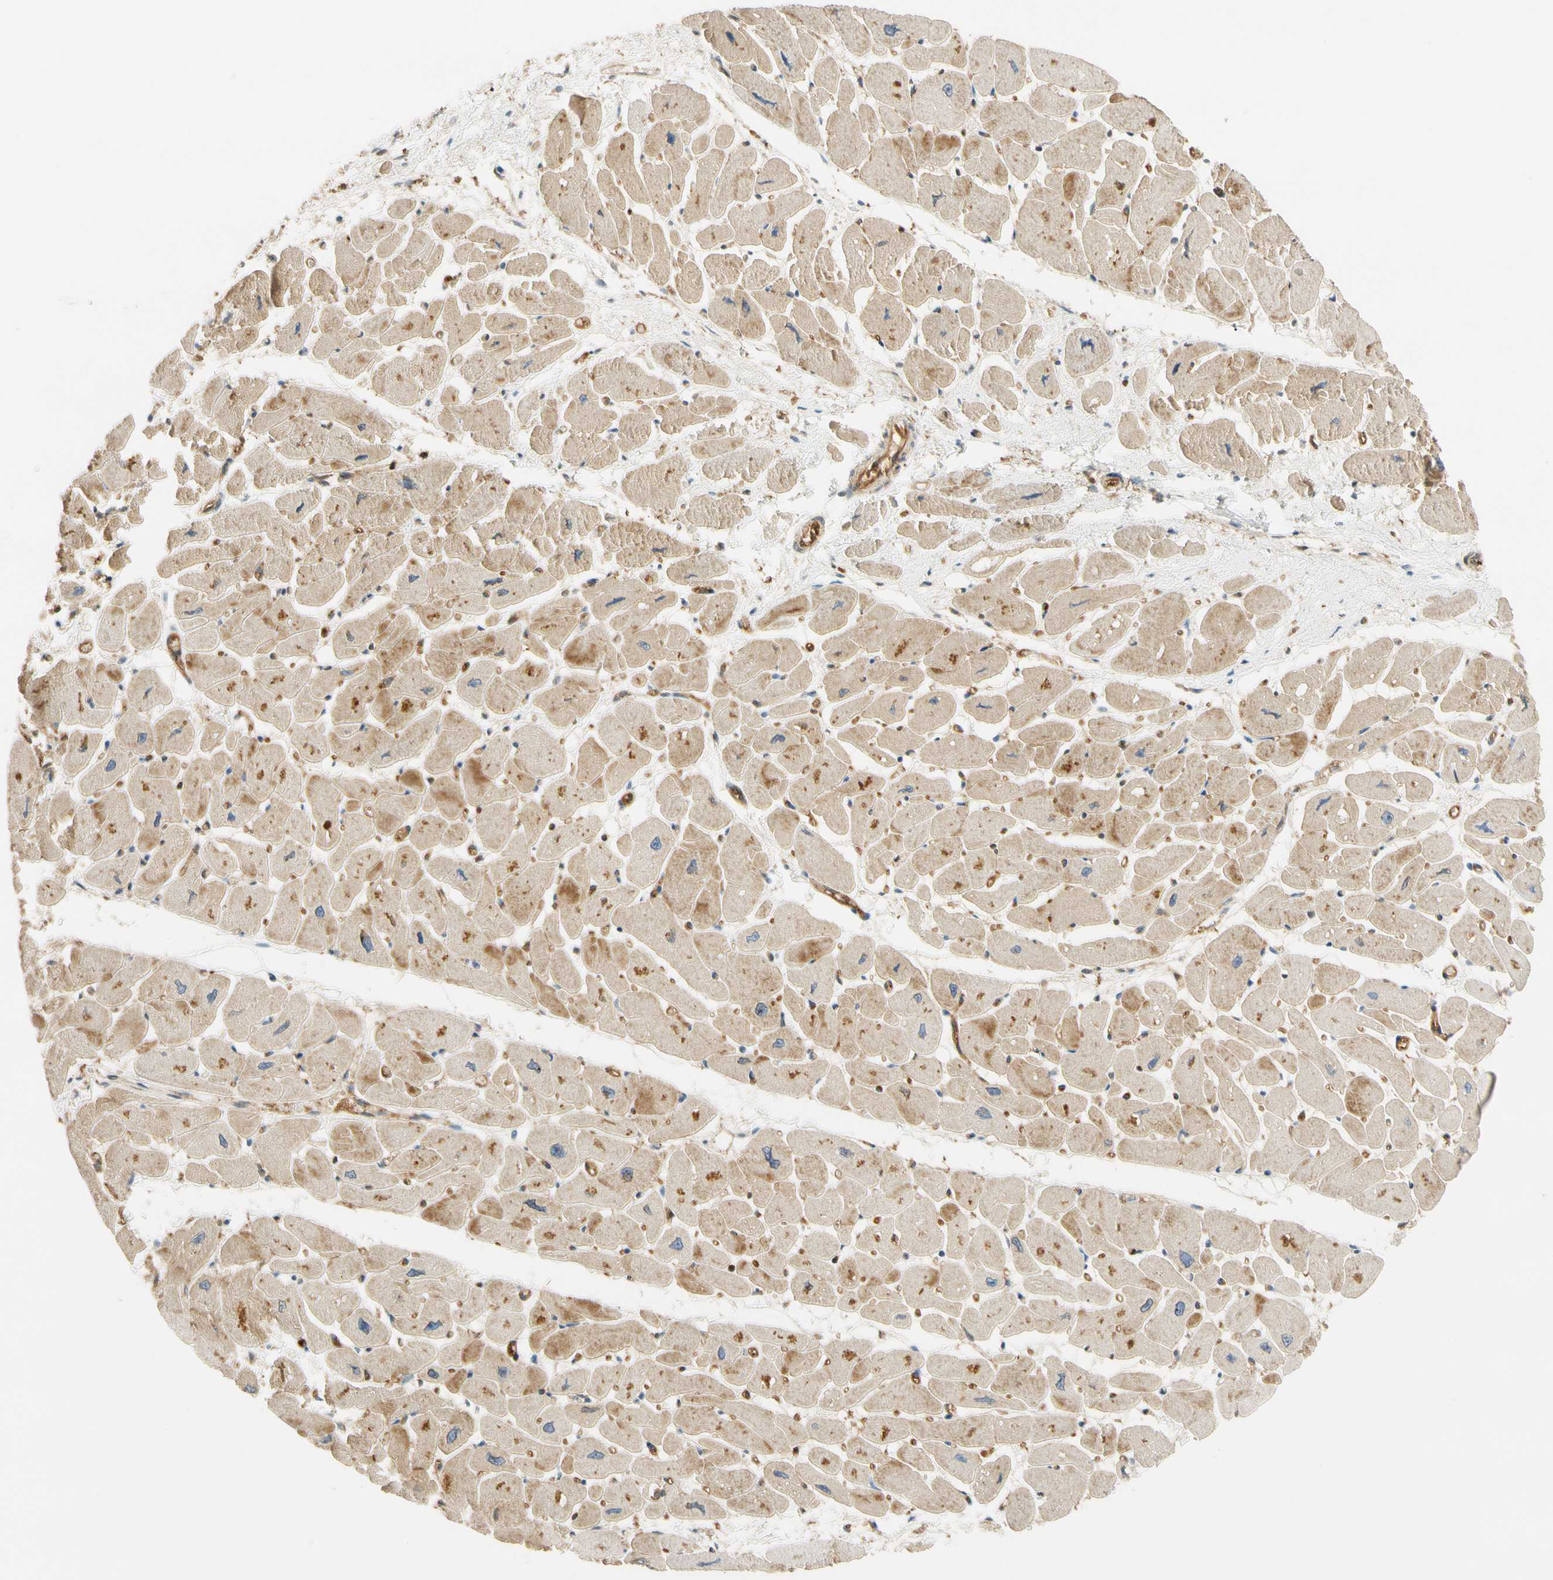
{"staining": {"intensity": "moderate", "quantity": ">75%", "location": "cytoplasmic/membranous"}, "tissue": "heart muscle", "cell_type": "Cardiomyocytes", "image_type": "normal", "snomed": [{"axis": "morphology", "description": "Normal tissue, NOS"}, {"axis": "topography", "description": "Heart"}], "caption": "Heart muscle stained for a protein reveals moderate cytoplasmic/membranous positivity in cardiomyocytes.", "gene": "PARP14", "patient": {"sex": "female", "age": 54}}